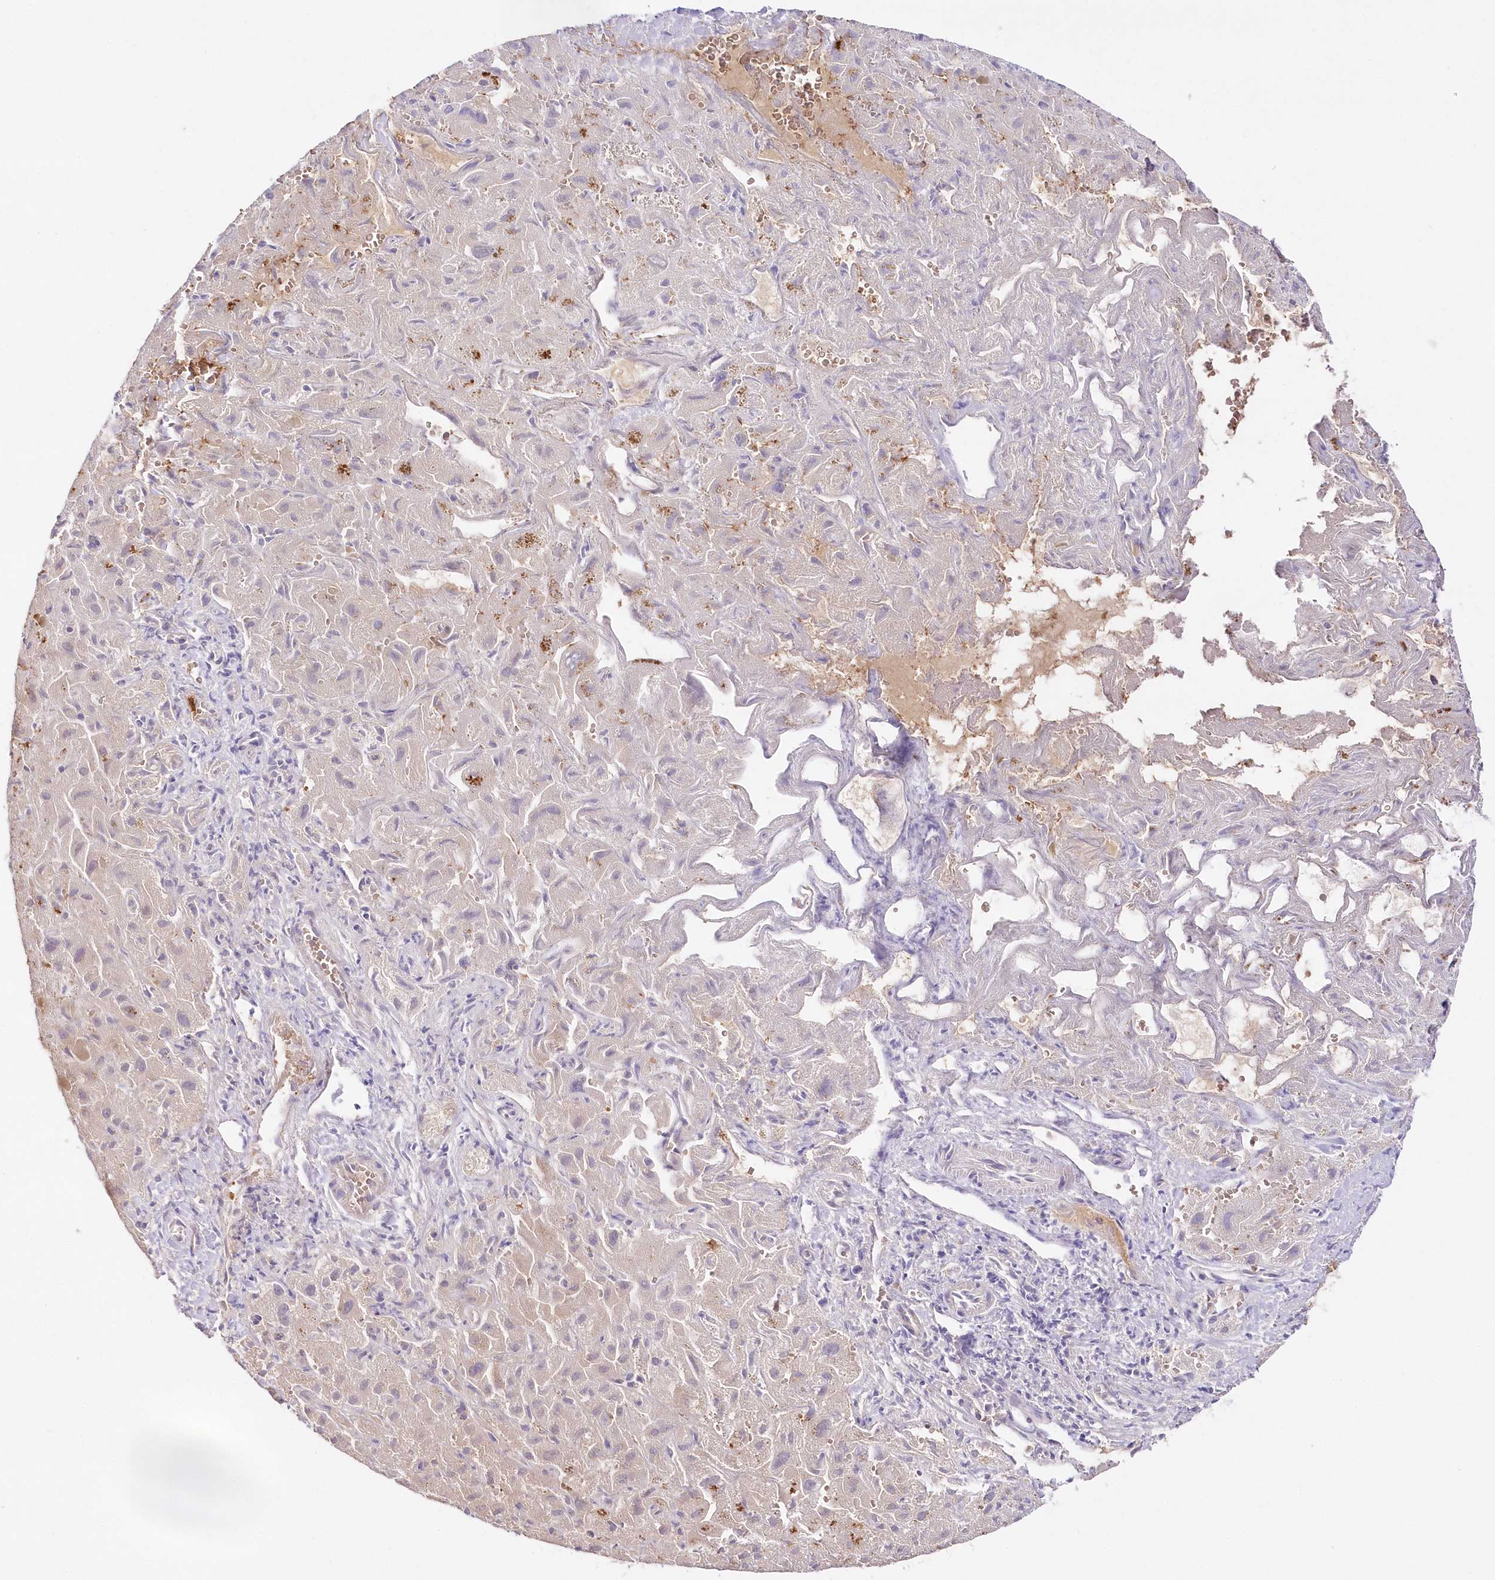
{"staining": {"intensity": "negative", "quantity": "none", "location": "none"}, "tissue": "liver cancer", "cell_type": "Tumor cells", "image_type": "cancer", "snomed": [{"axis": "morphology", "description": "Cholangiocarcinoma"}, {"axis": "topography", "description": "Liver"}], "caption": "This is an IHC image of liver cholangiocarcinoma. There is no expression in tumor cells.", "gene": "GBE1", "patient": {"sex": "female", "age": 52}}